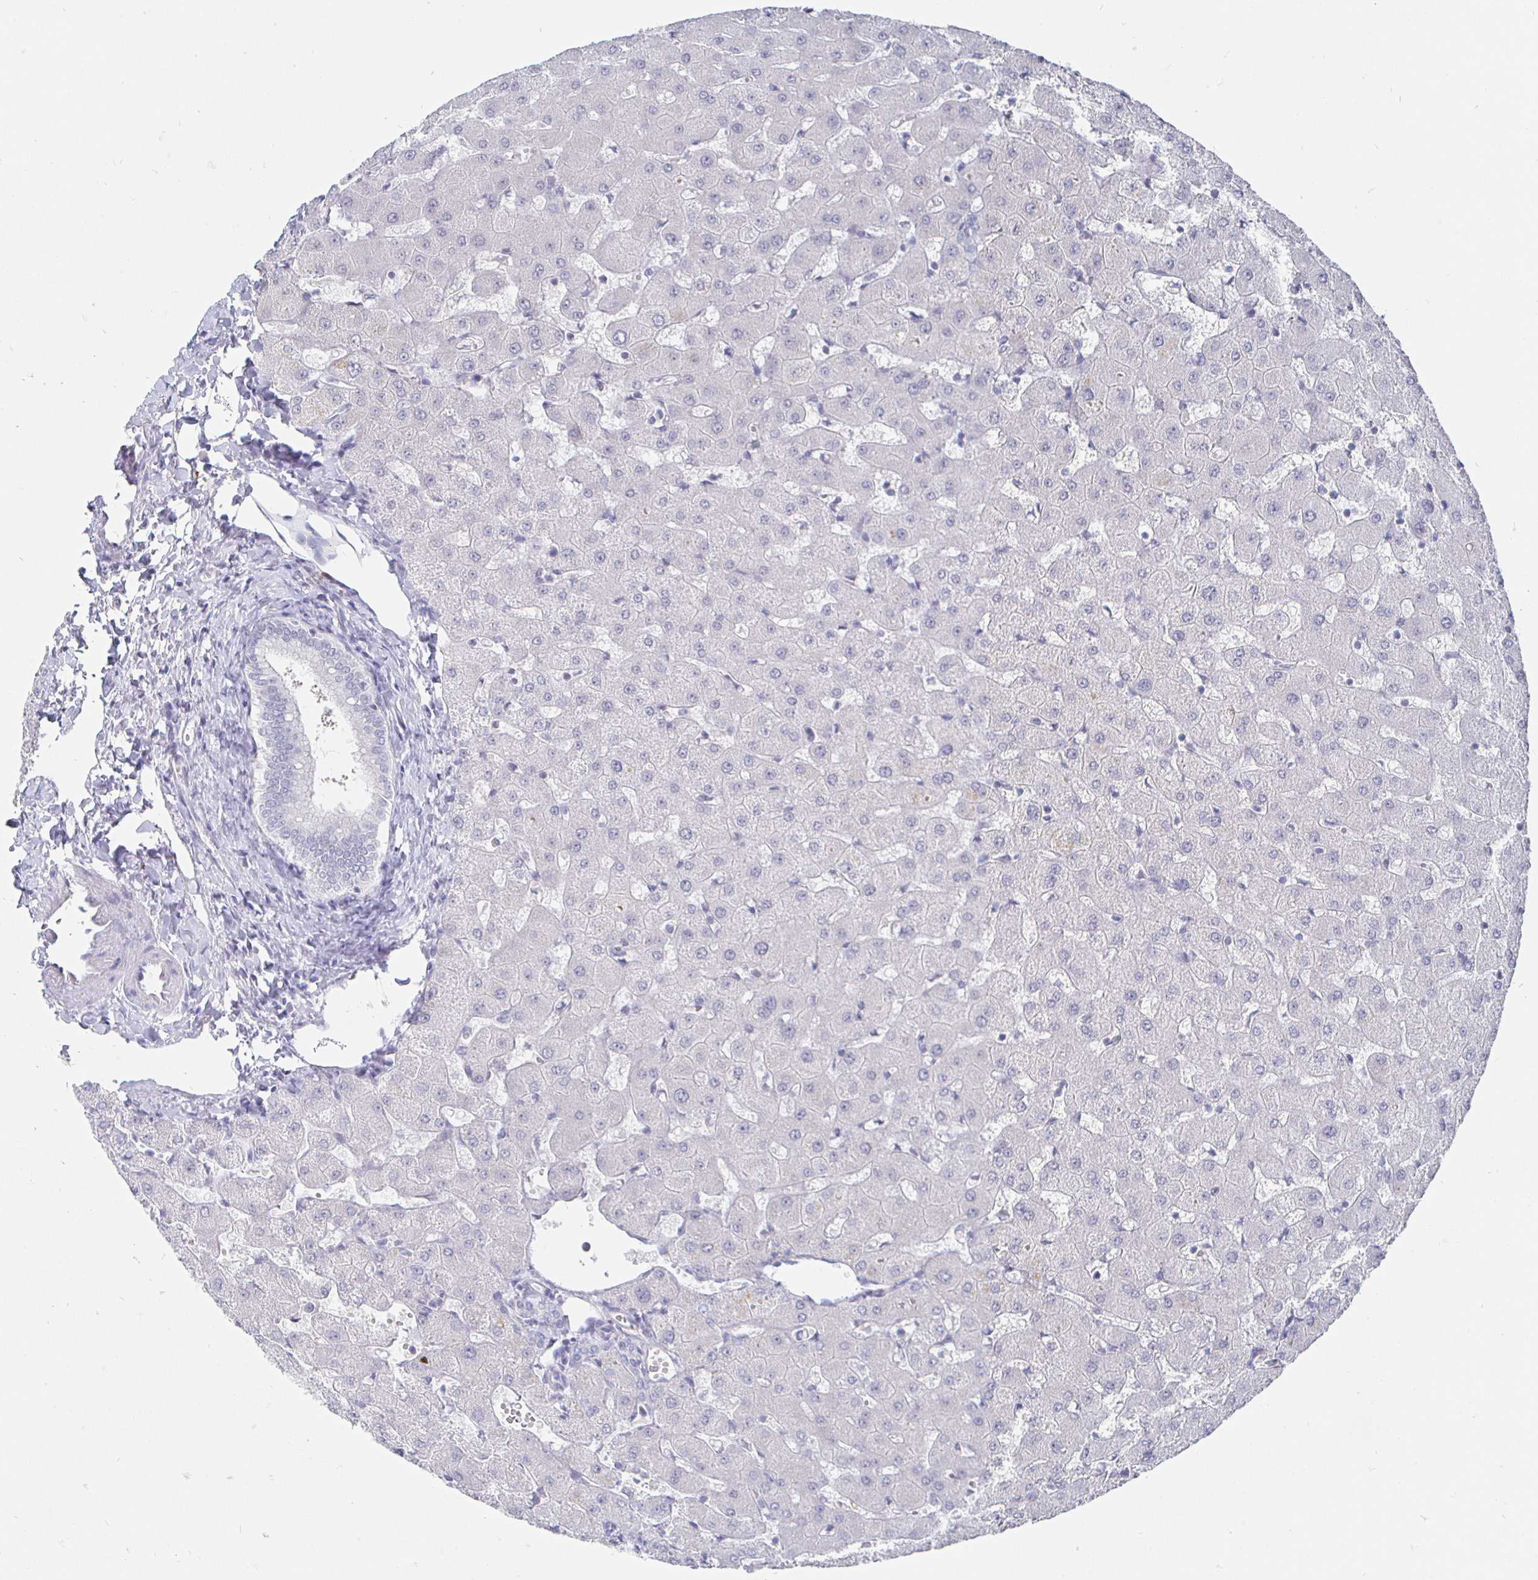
{"staining": {"intensity": "negative", "quantity": "none", "location": "none"}, "tissue": "liver", "cell_type": "Cholangiocytes", "image_type": "normal", "snomed": [{"axis": "morphology", "description": "Normal tissue, NOS"}, {"axis": "topography", "description": "Liver"}], "caption": "IHC of normal liver displays no positivity in cholangiocytes.", "gene": "LRRC23", "patient": {"sex": "female", "age": 63}}